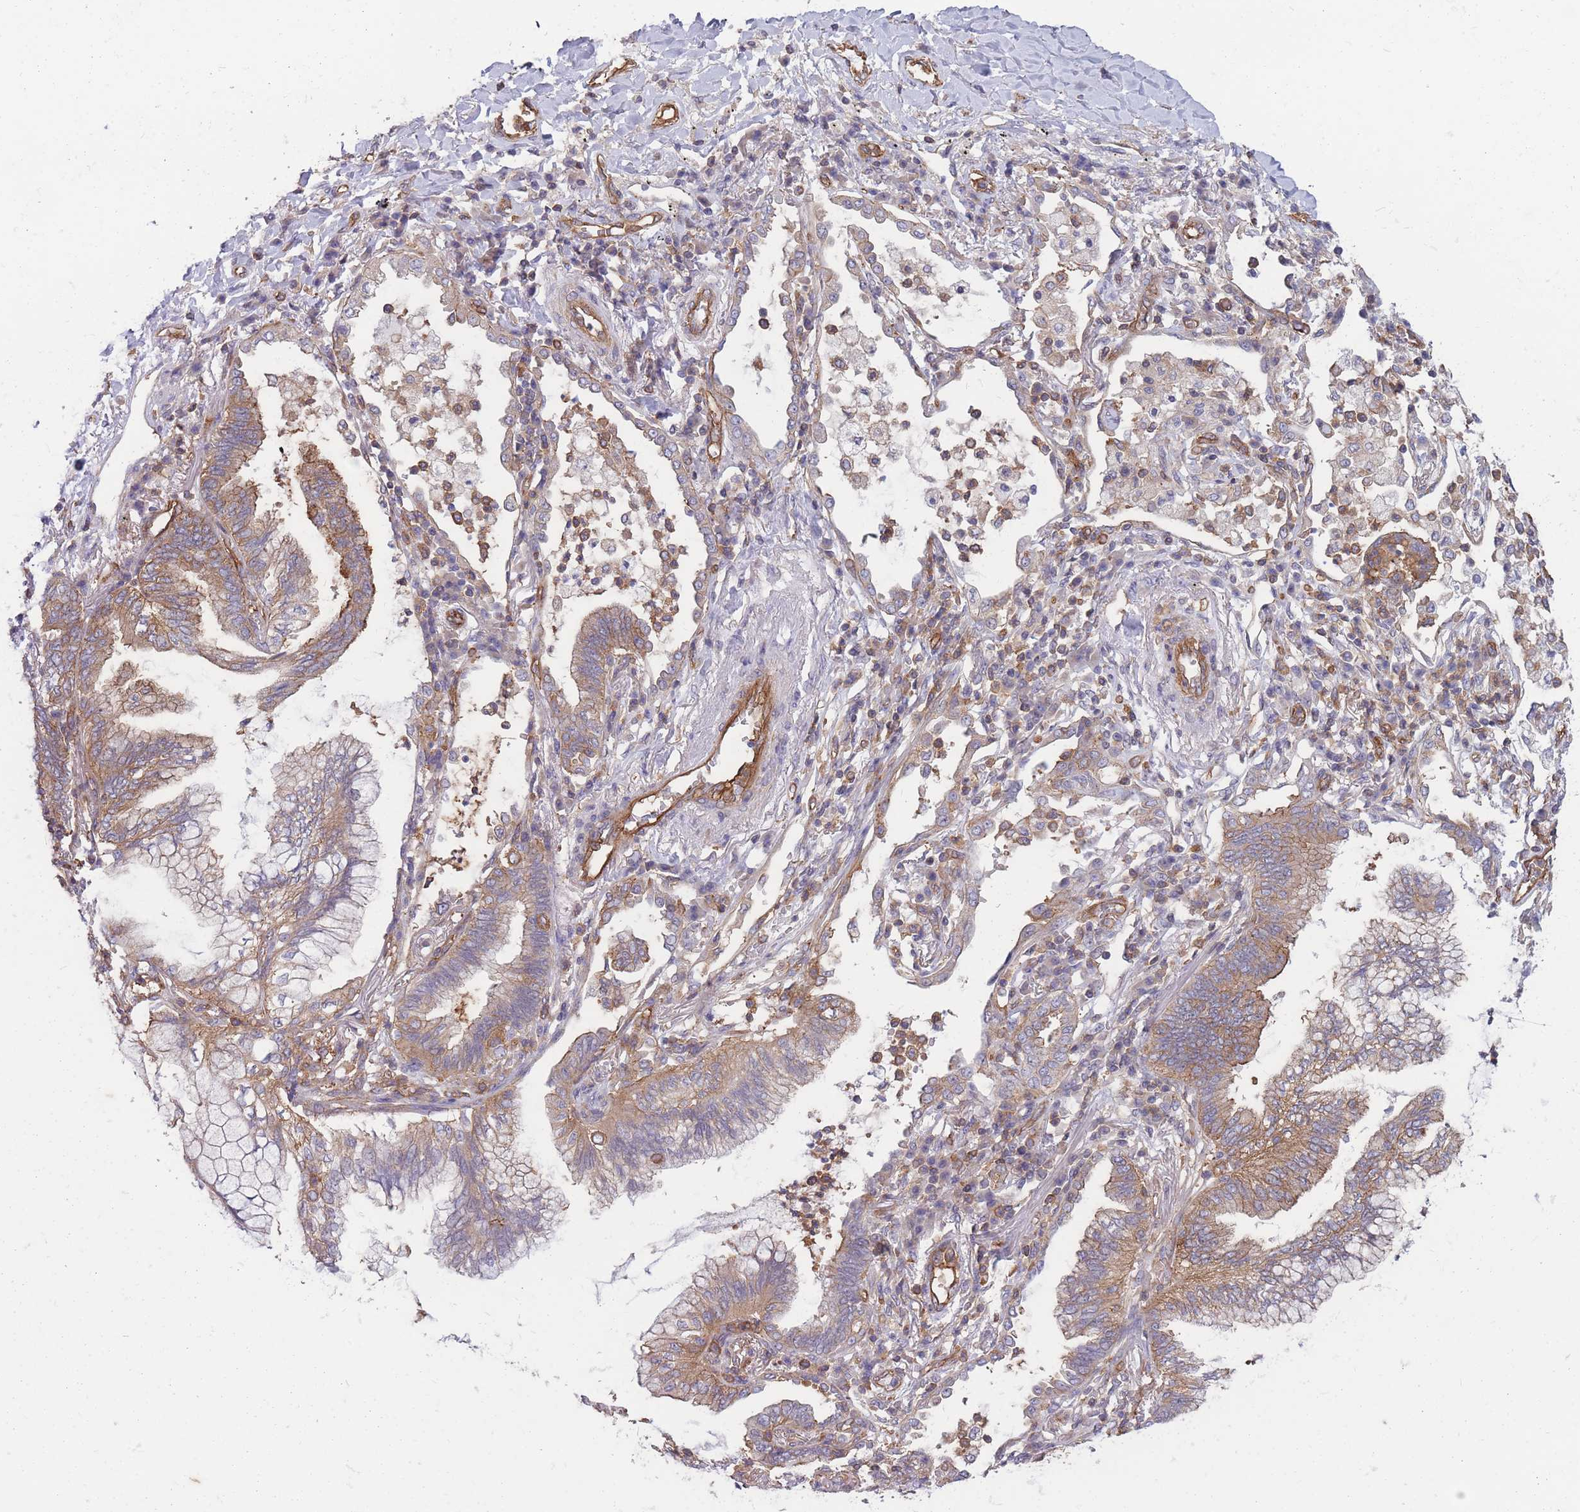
{"staining": {"intensity": "moderate", "quantity": "25%-75%", "location": "cytoplasmic/membranous"}, "tissue": "lung cancer", "cell_type": "Tumor cells", "image_type": "cancer", "snomed": [{"axis": "morphology", "description": "Adenocarcinoma, NOS"}, {"axis": "topography", "description": "Lung"}], "caption": "Lung adenocarcinoma was stained to show a protein in brown. There is medium levels of moderate cytoplasmic/membranous positivity in about 25%-75% of tumor cells. The protein of interest is stained brown, and the nuclei are stained in blue (DAB IHC with brightfield microscopy, high magnification).", "gene": "GGA1", "patient": {"sex": "female", "age": 70}}